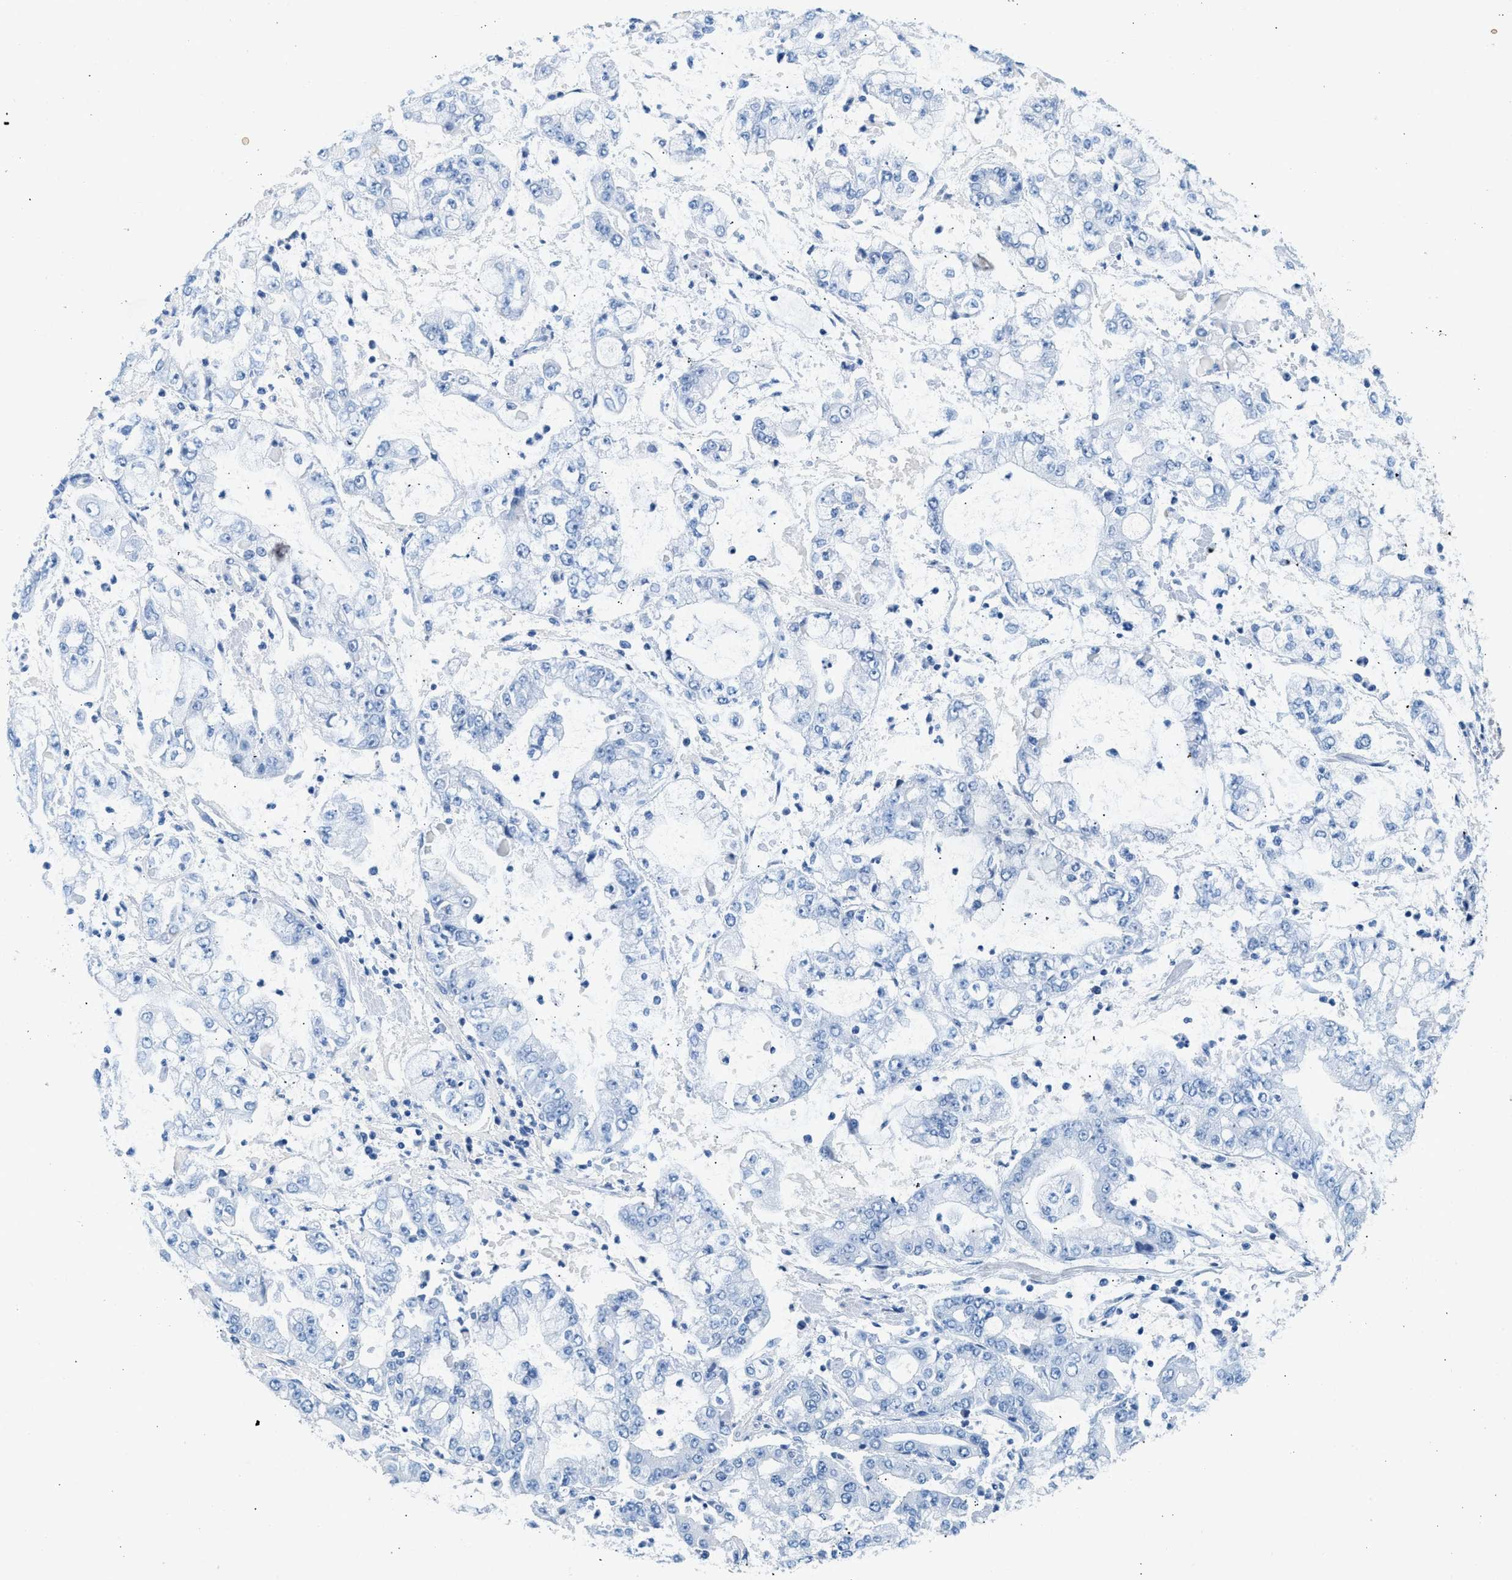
{"staining": {"intensity": "negative", "quantity": "none", "location": "none"}, "tissue": "stomach cancer", "cell_type": "Tumor cells", "image_type": "cancer", "snomed": [{"axis": "morphology", "description": "Adenocarcinoma, NOS"}, {"axis": "topography", "description": "Stomach"}], "caption": "The image shows no staining of tumor cells in adenocarcinoma (stomach).", "gene": "HHATL", "patient": {"sex": "male", "age": 76}}